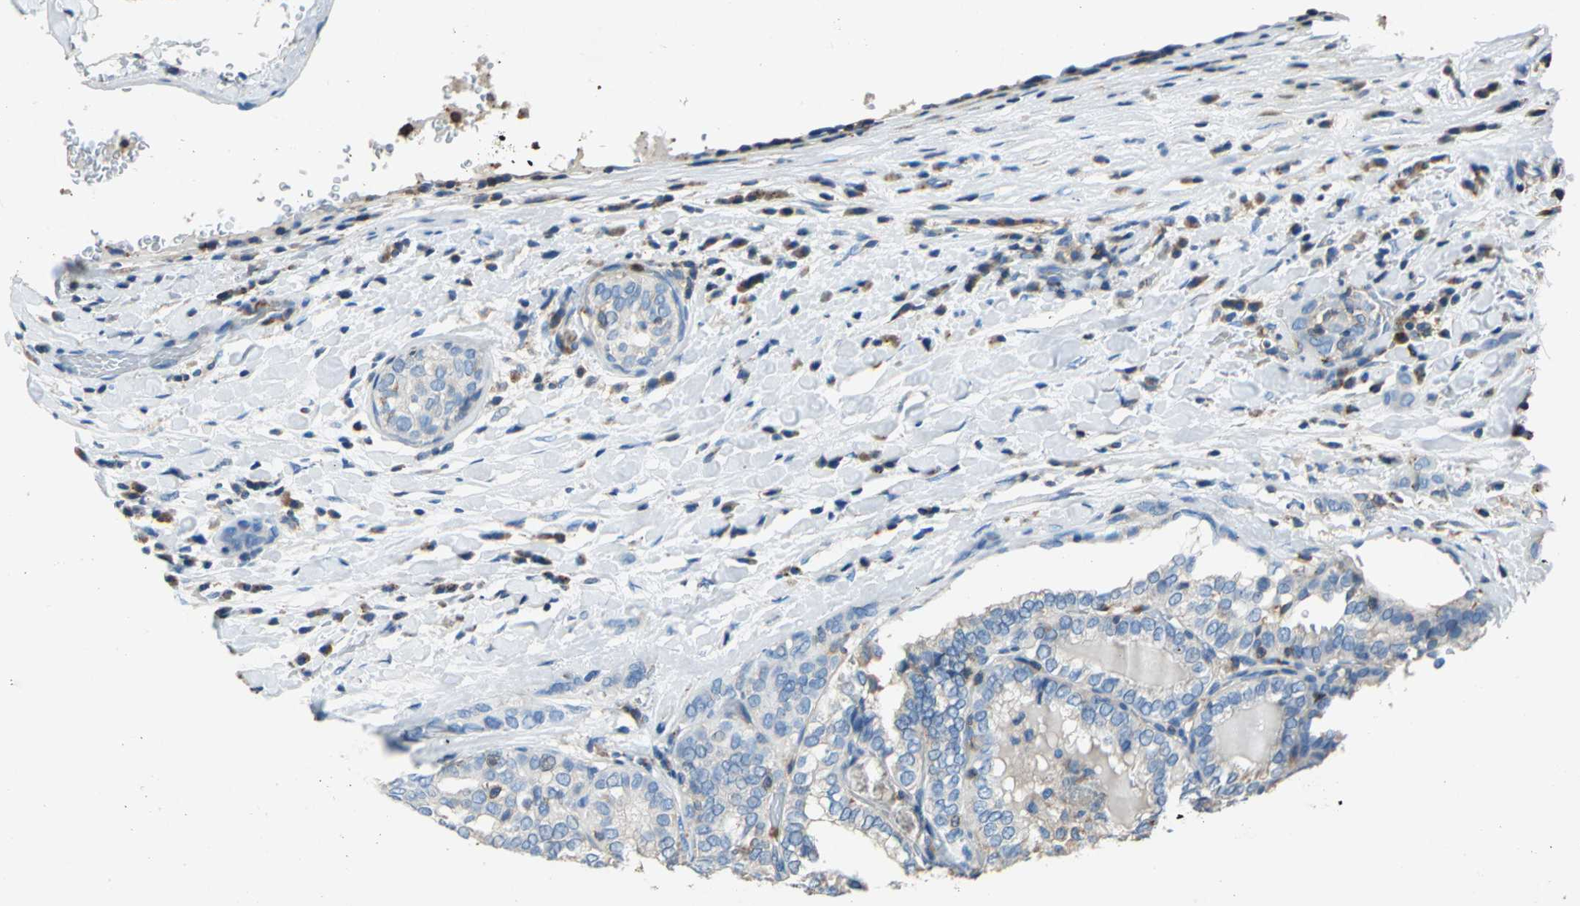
{"staining": {"intensity": "weak", "quantity": "25%-75%", "location": "cytoplasmic/membranous"}, "tissue": "thyroid cancer", "cell_type": "Tumor cells", "image_type": "cancer", "snomed": [{"axis": "morphology", "description": "Papillary adenocarcinoma, NOS"}, {"axis": "topography", "description": "Thyroid gland"}], "caption": "IHC of thyroid papillary adenocarcinoma shows low levels of weak cytoplasmic/membranous positivity in about 25%-75% of tumor cells. (Brightfield microscopy of DAB IHC at high magnification).", "gene": "SEPTIN6", "patient": {"sex": "female", "age": 30}}